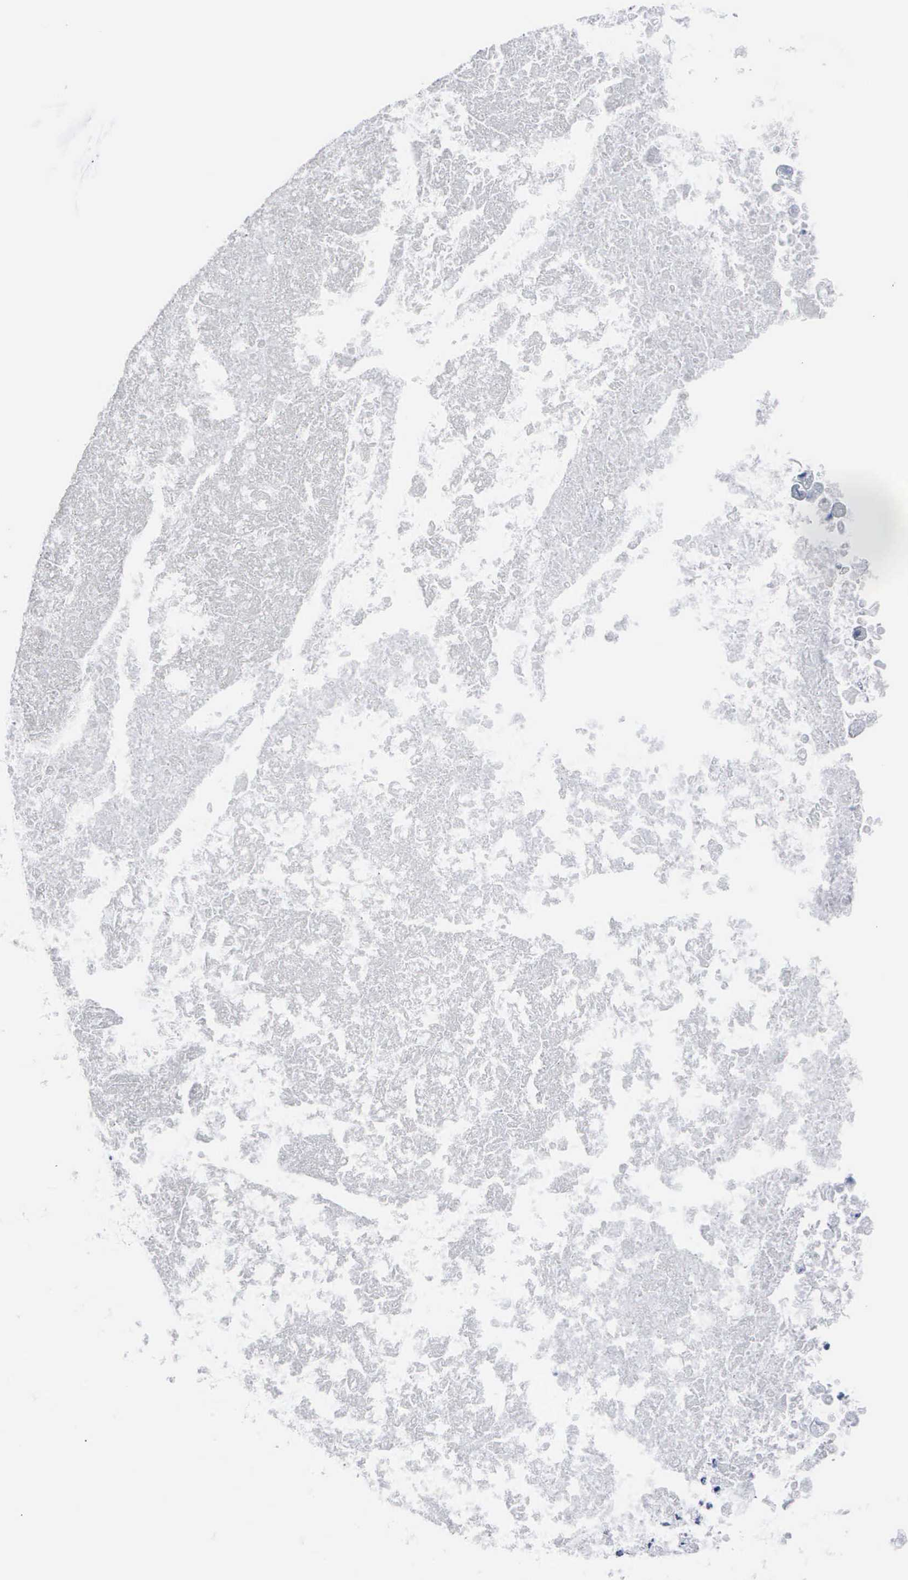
{"staining": {"intensity": "negative", "quantity": "none", "location": "none"}, "tissue": "ovarian cancer", "cell_type": "Tumor cells", "image_type": "cancer", "snomed": [{"axis": "morphology", "description": "Cystadenocarcinoma, mucinous, NOS"}, {"axis": "topography", "description": "Ovary"}], "caption": "Ovarian cancer (mucinous cystadenocarcinoma) stained for a protein using IHC exhibits no positivity tumor cells.", "gene": "FSCN1", "patient": {"sex": "female", "age": 37}}